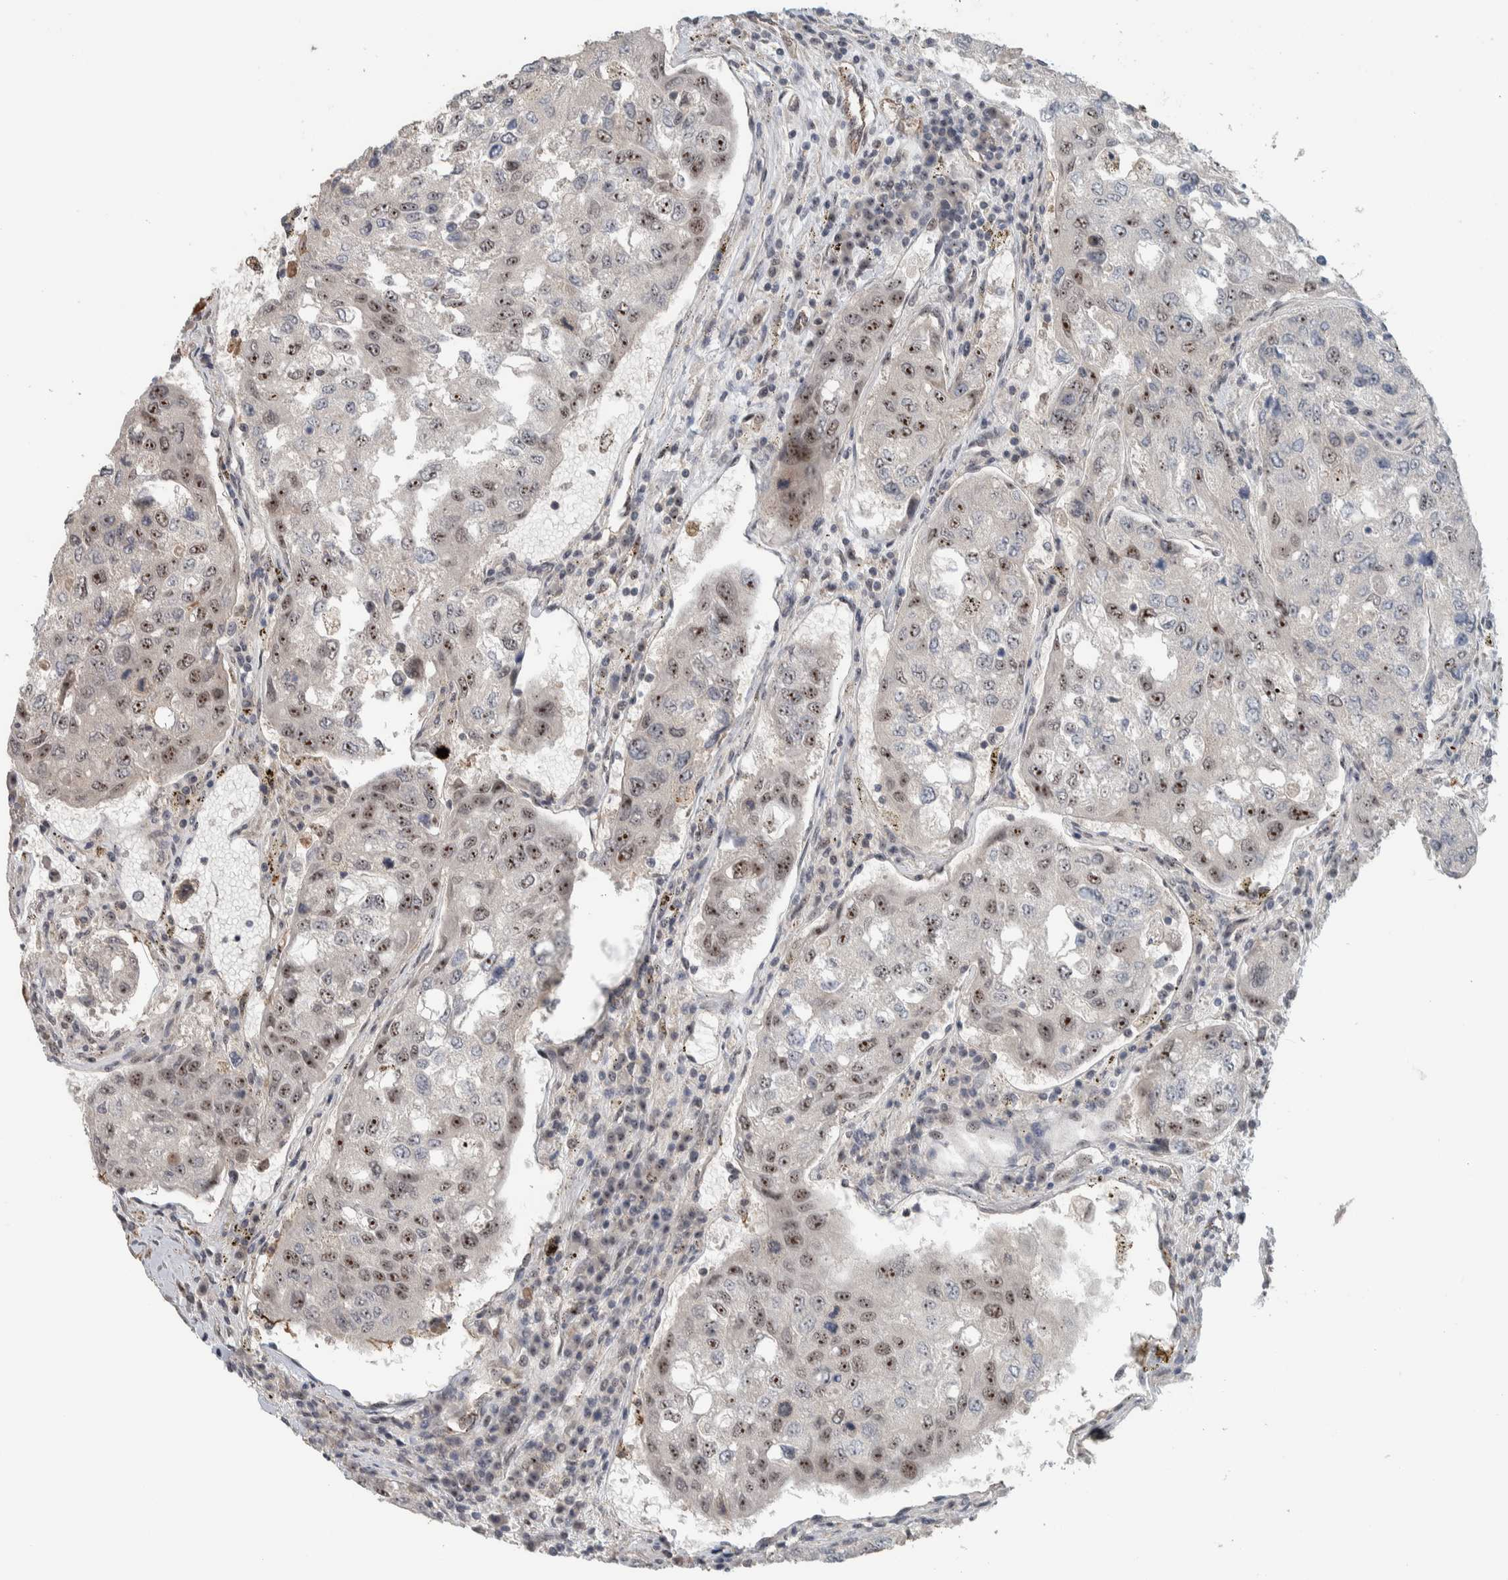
{"staining": {"intensity": "moderate", "quantity": ">75%", "location": "nuclear"}, "tissue": "urothelial cancer", "cell_type": "Tumor cells", "image_type": "cancer", "snomed": [{"axis": "morphology", "description": "Urothelial carcinoma, High grade"}, {"axis": "topography", "description": "Lymph node"}, {"axis": "topography", "description": "Urinary bladder"}], "caption": "Tumor cells display medium levels of moderate nuclear expression in approximately >75% of cells in human high-grade urothelial carcinoma. The protein is stained brown, and the nuclei are stained in blue (DAB (3,3'-diaminobenzidine) IHC with brightfield microscopy, high magnification).", "gene": "ZFP91", "patient": {"sex": "male", "age": 51}}